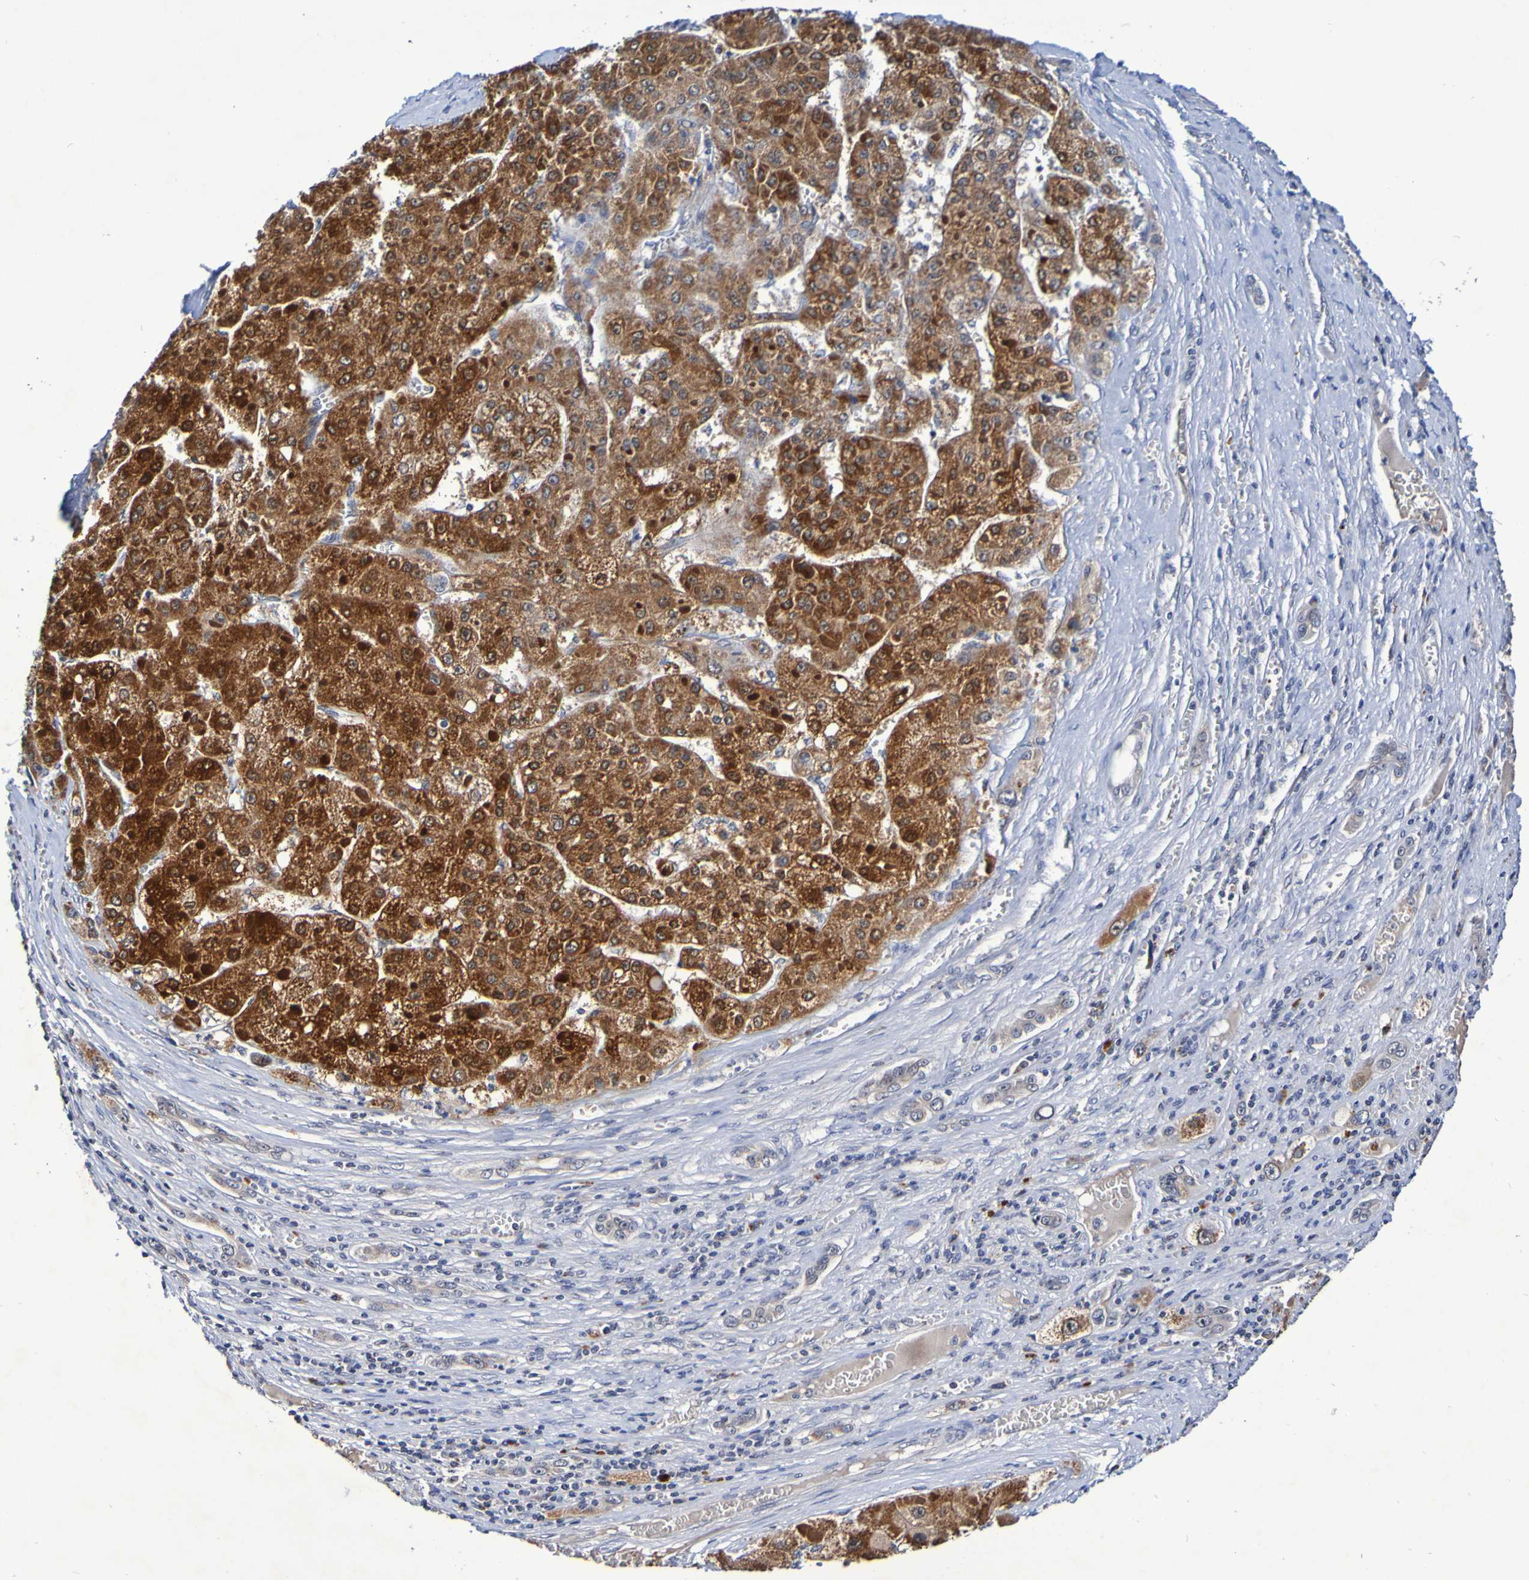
{"staining": {"intensity": "strong", "quantity": ">75%", "location": "cytoplasmic/membranous"}, "tissue": "liver cancer", "cell_type": "Tumor cells", "image_type": "cancer", "snomed": [{"axis": "morphology", "description": "Carcinoma, Hepatocellular, NOS"}, {"axis": "topography", "description": "Liver"}], "caption": "DAB immunohistochemical staining of human liver hepatocellular carcinoma exhibits strong cytoplasmic/membranous protein expression in approximately >75% of tumor cells. (DAB (3,3'-diaminobenzidine) IHC, brown staining for protein, blue staining for nuclei).", "gene": "PTP4A2", "patient": {"sex": "female", "age": 73}}